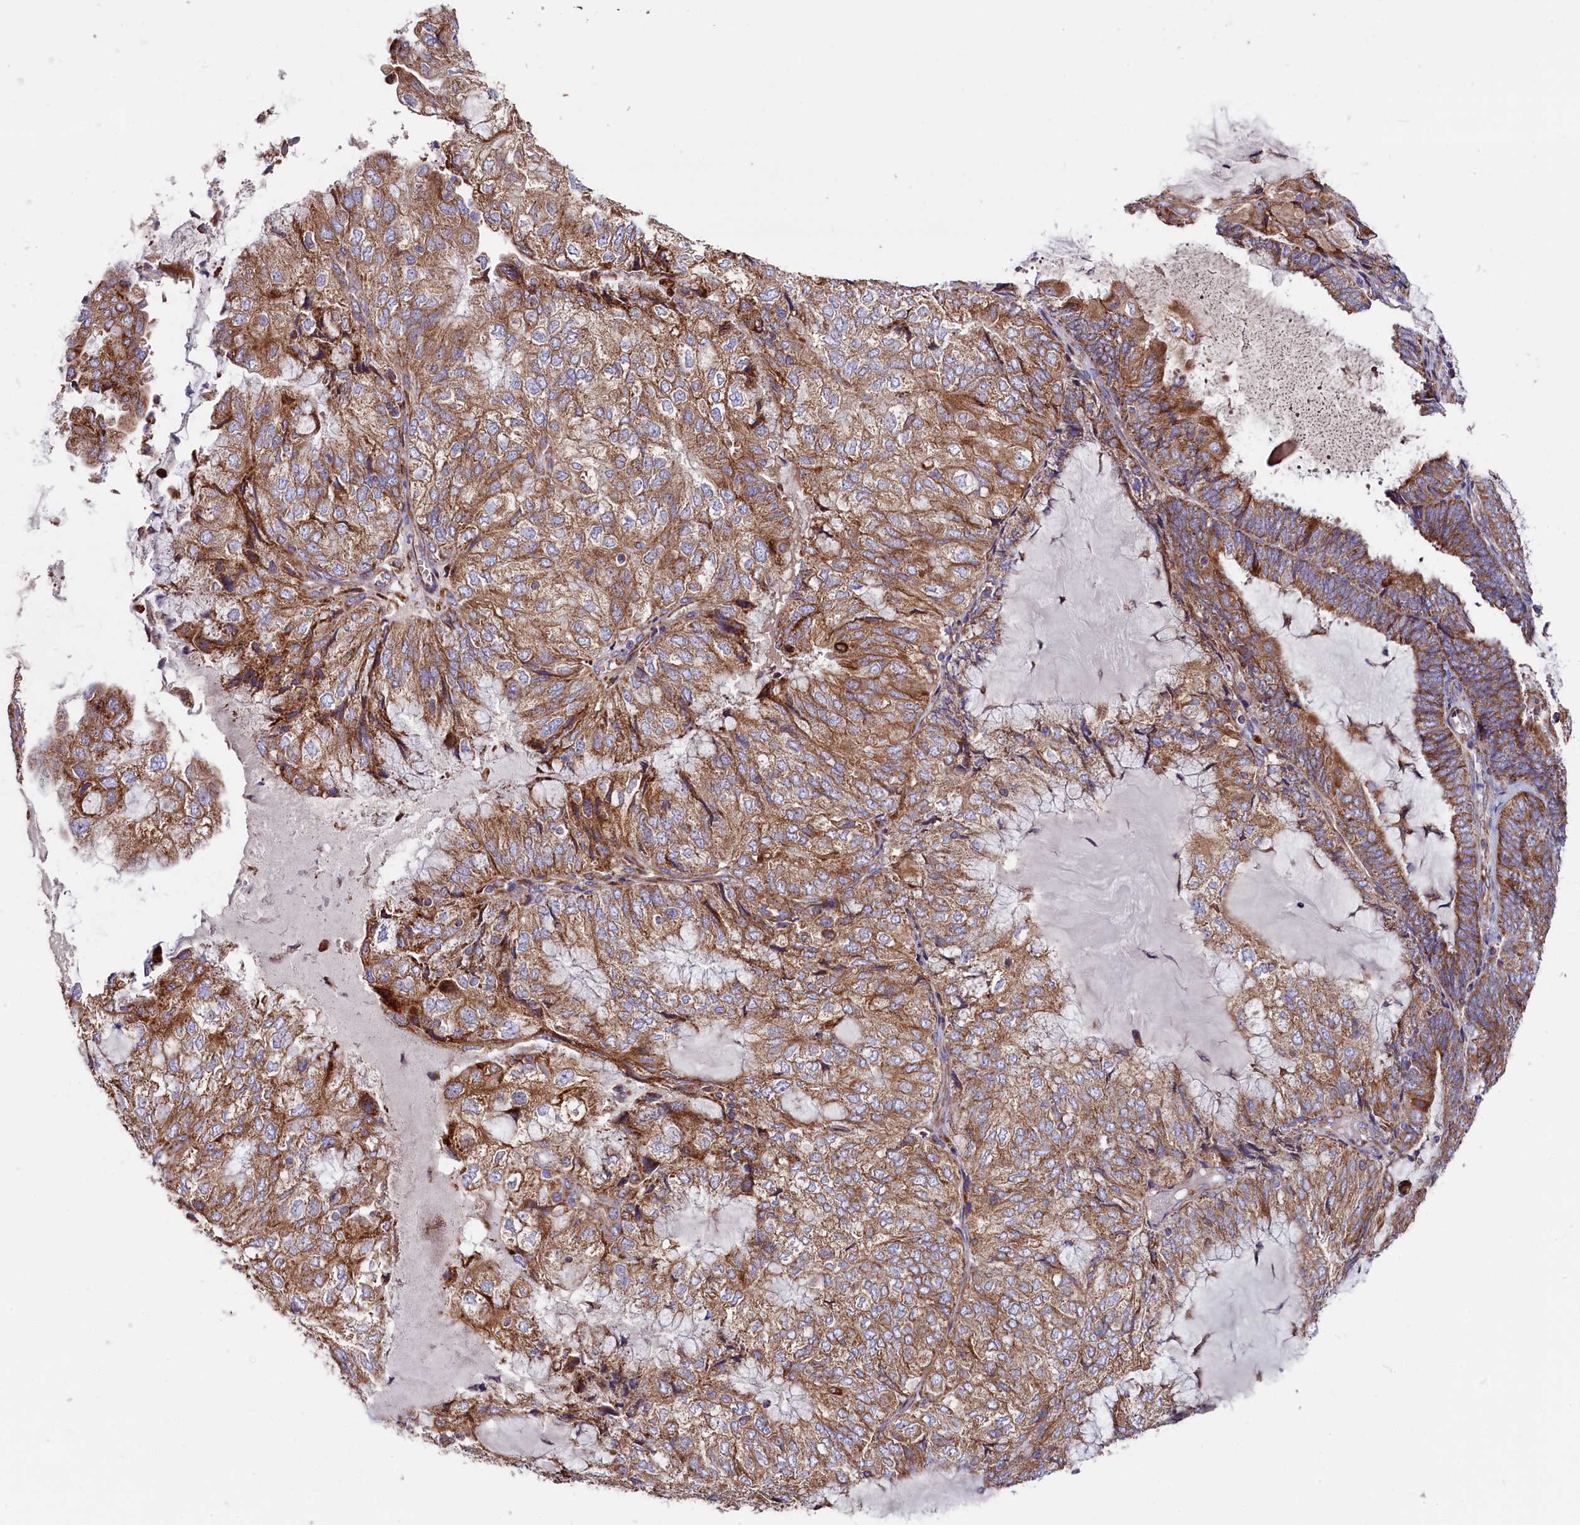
{"staining": {"intensity": "moderate", "quantity": ">75%", "location": "cytoplasmic/membranous"}, "tissue": "endometrial cancer", "cell_type": "Tumor cells", "image_type": "cancer", "snomed": [{"axis": "morphology", "description": "Adenocarcinoma, NOS"}, {"axis": "topography", "description": "Endometrium"}], "caption": "Human endometrial cancer stained for a protein (brown) exhibits moderate cytoplasmic/membranous positive expression in approximately >75% of tumor cells.", "gene": "ZSWIM1", "patient": {"sex": "female", "age": 81}}